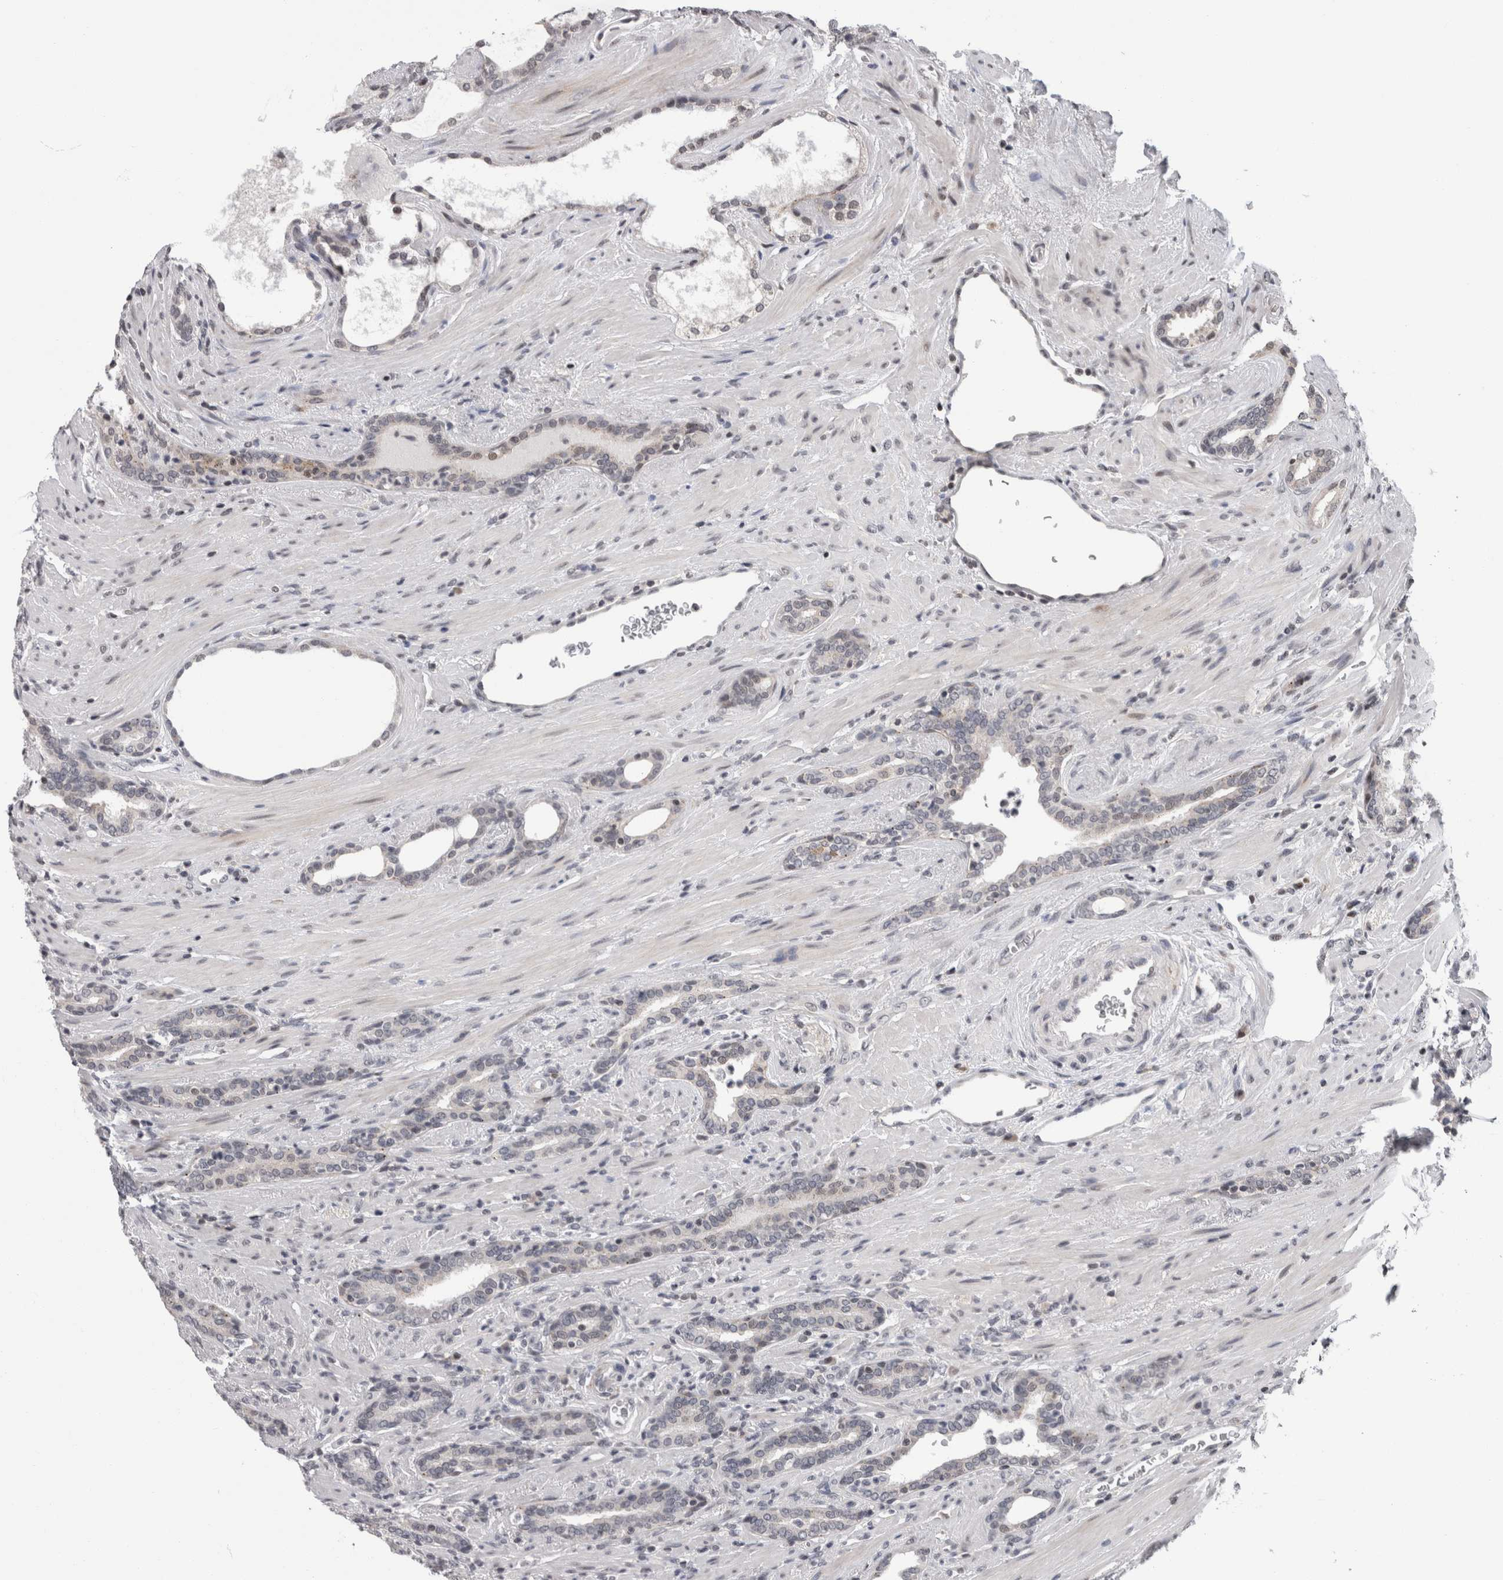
{"staining": {"intensity": "weak", "quantity": "<25%", "location": "cytoplasmic/membranous"}, "tissue": "prostate cancer", "cell_type": "Tumor cells", "image_type": "cancer", "snomed": [{"axis": "morphology", "description": "Adenocarcinoma, High grade"}, {"axis": "topography", "description": "Prostate"}], "caption": "Protein analysis of prostate high-grade adenocarcinoma exhibits no significant expression in tumor cells.", "gene": "ZBTB11", "patient": {"sex": "male", "age": 71}}